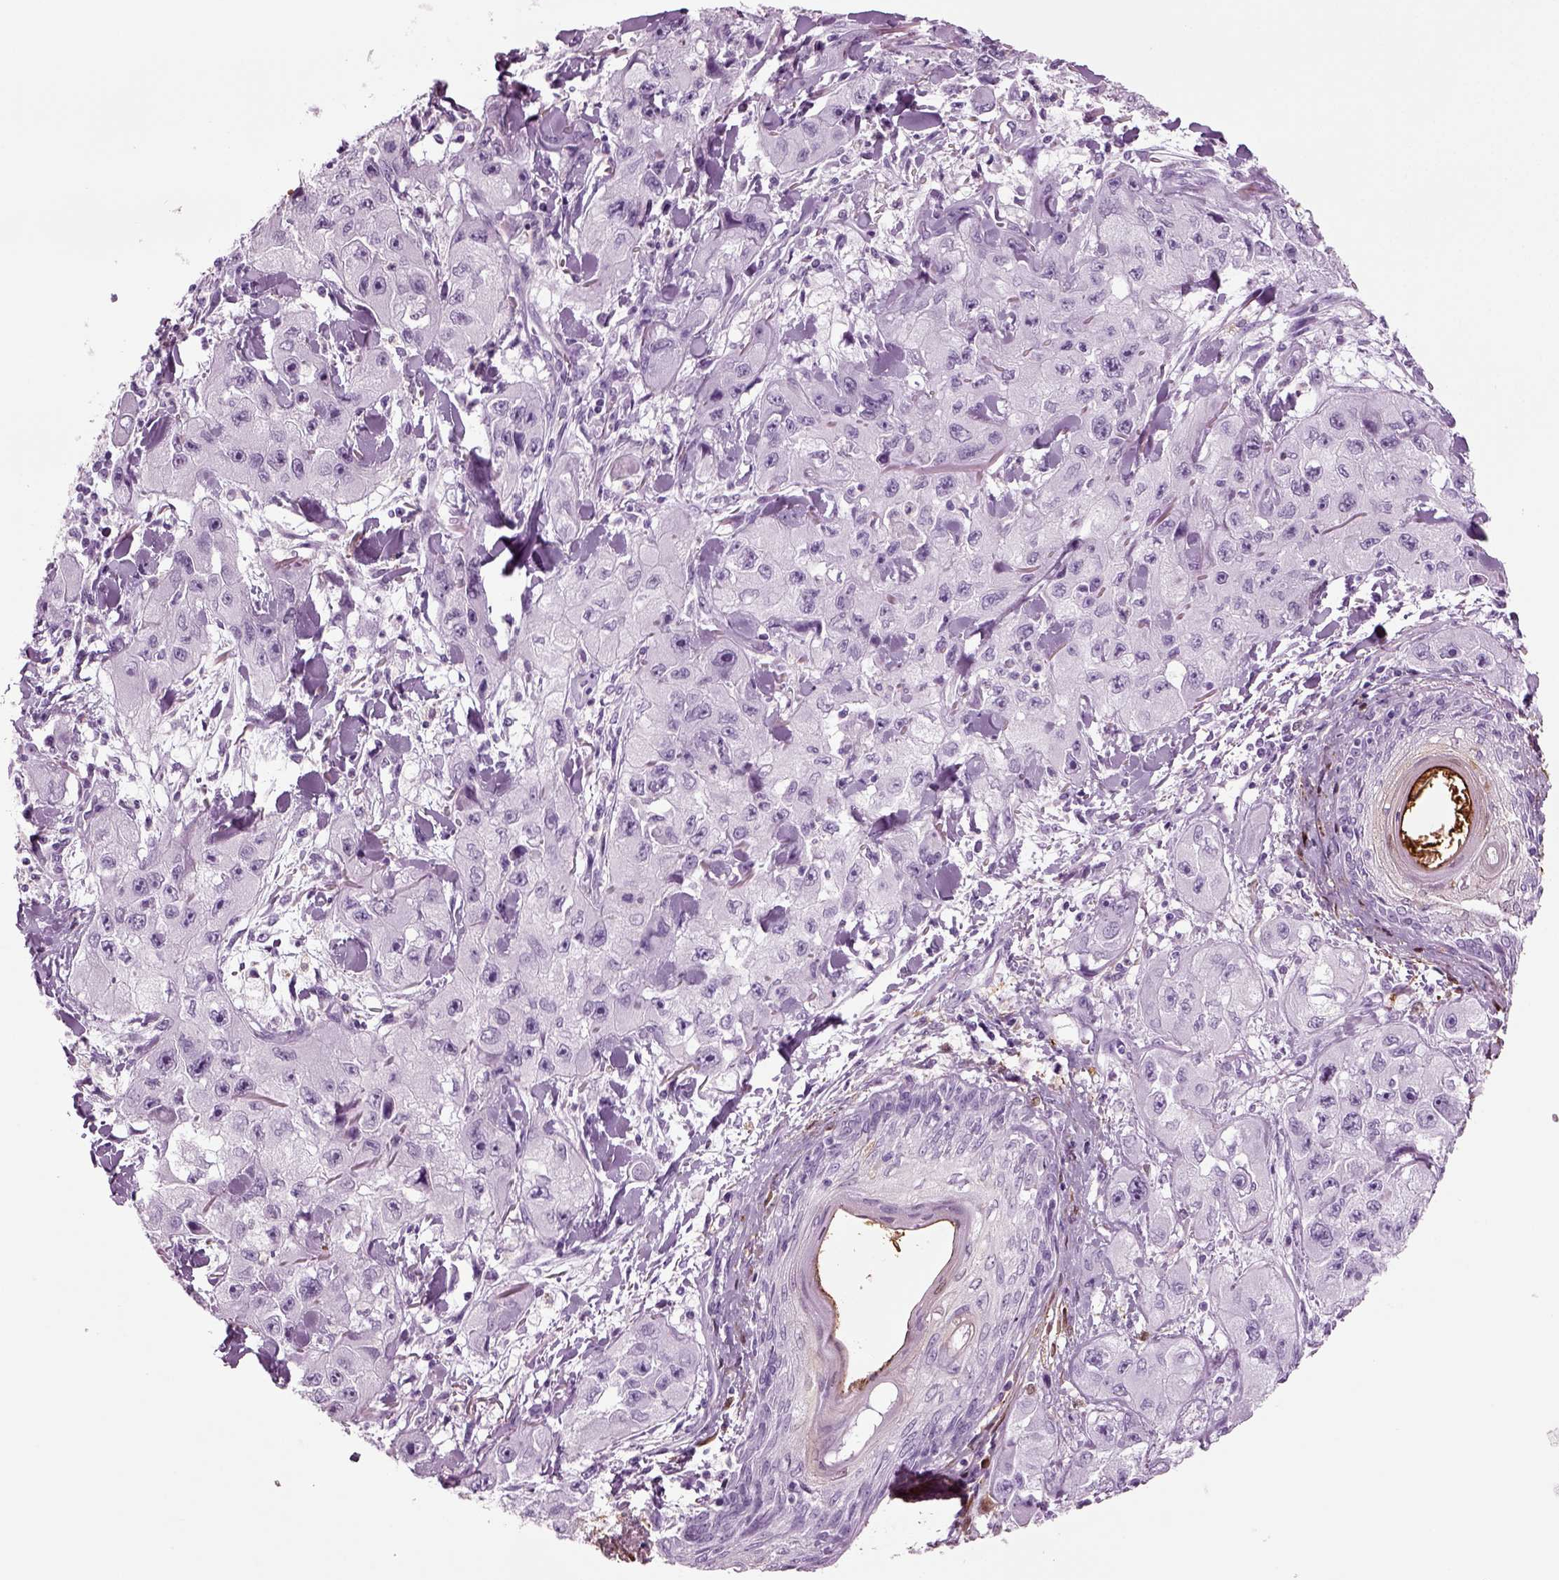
{"staining": {"intensity": "negative", "quantity": "none", "location": "none"}, "tissue": "skin cancer", "cell_type": "Tumor cells", "image_type": "cancer", "snomed": [{"axis": "morphology", "description": "Squamous cell carcinoma, NOS"}, {"axis": "topography", "description": "Skin"}, {"axis": "topography", "description": "Subcutis"}], "caption": "This is an immunohistochemistry (IHC) histopathology image of human skin cancer. There is no positivity in tumor cells.", "gene": "CRABP1", "patient": {"sex": "male", "age": 73}}